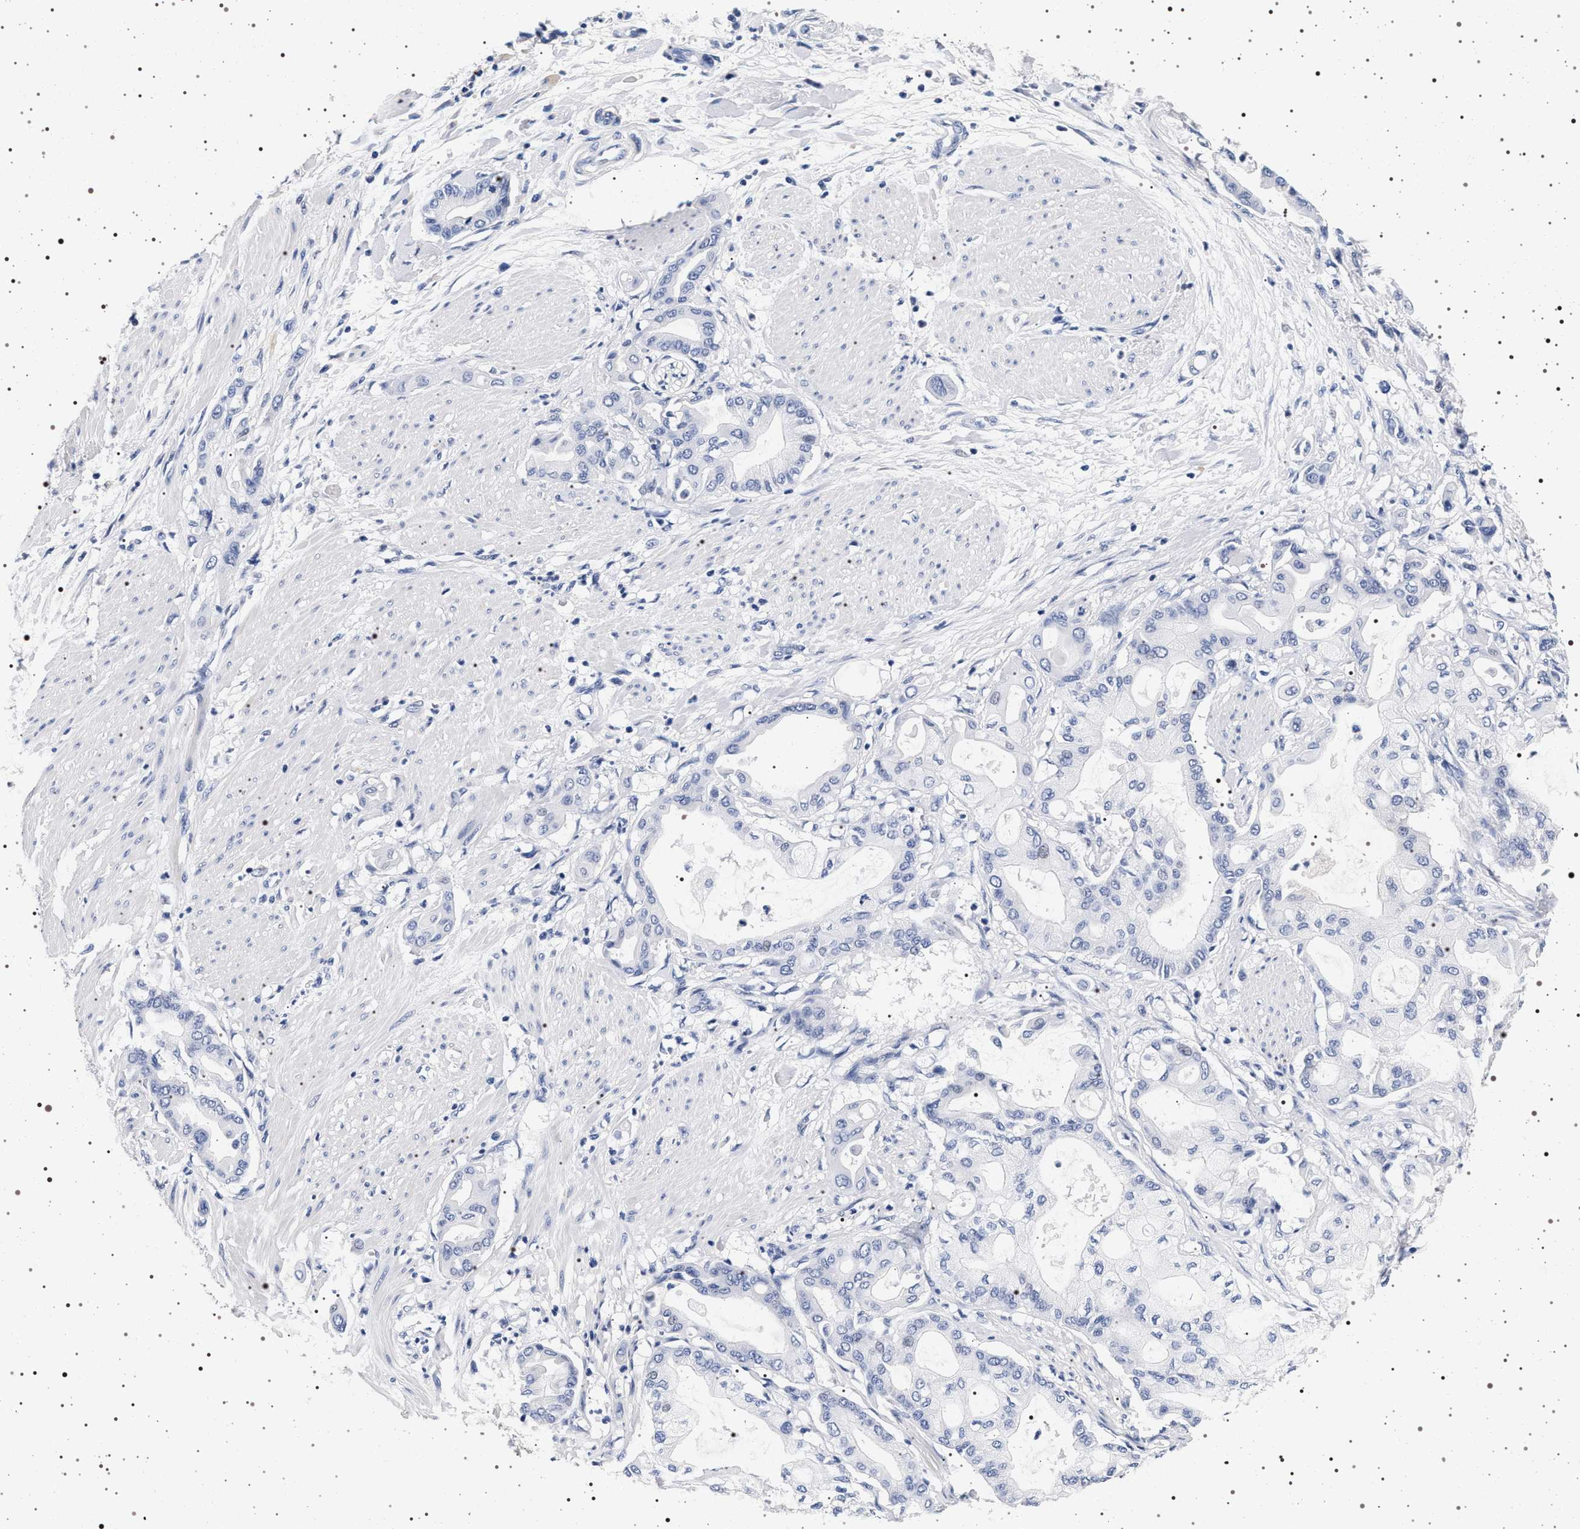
{"staining": {"intensity": "negative", "quantity": "none", "location": "none"}, "tissue": "pancreatic cancer", "cell_type": "Tumor cells", "image_type": "cancer", "snomed": [{"axis": "morphology", "description": "Adenocarcinoma, NOS"}, {"axis": "morphology", "description": "Adenocarcinoma, metastatic, NOS"}, {"axis": "topography", "description": "Lymph node"}, {"axis": "topography", "description": "Pancreas"}, {"axis": "topography", "description": "Duodenum"}], "caption": "Pancreatic cancer was stained to show a protein in brown. There is no significant positivity in tumor cells.", "gene": "MAPK10", "patient": {"sex": "female", "age": 64}}